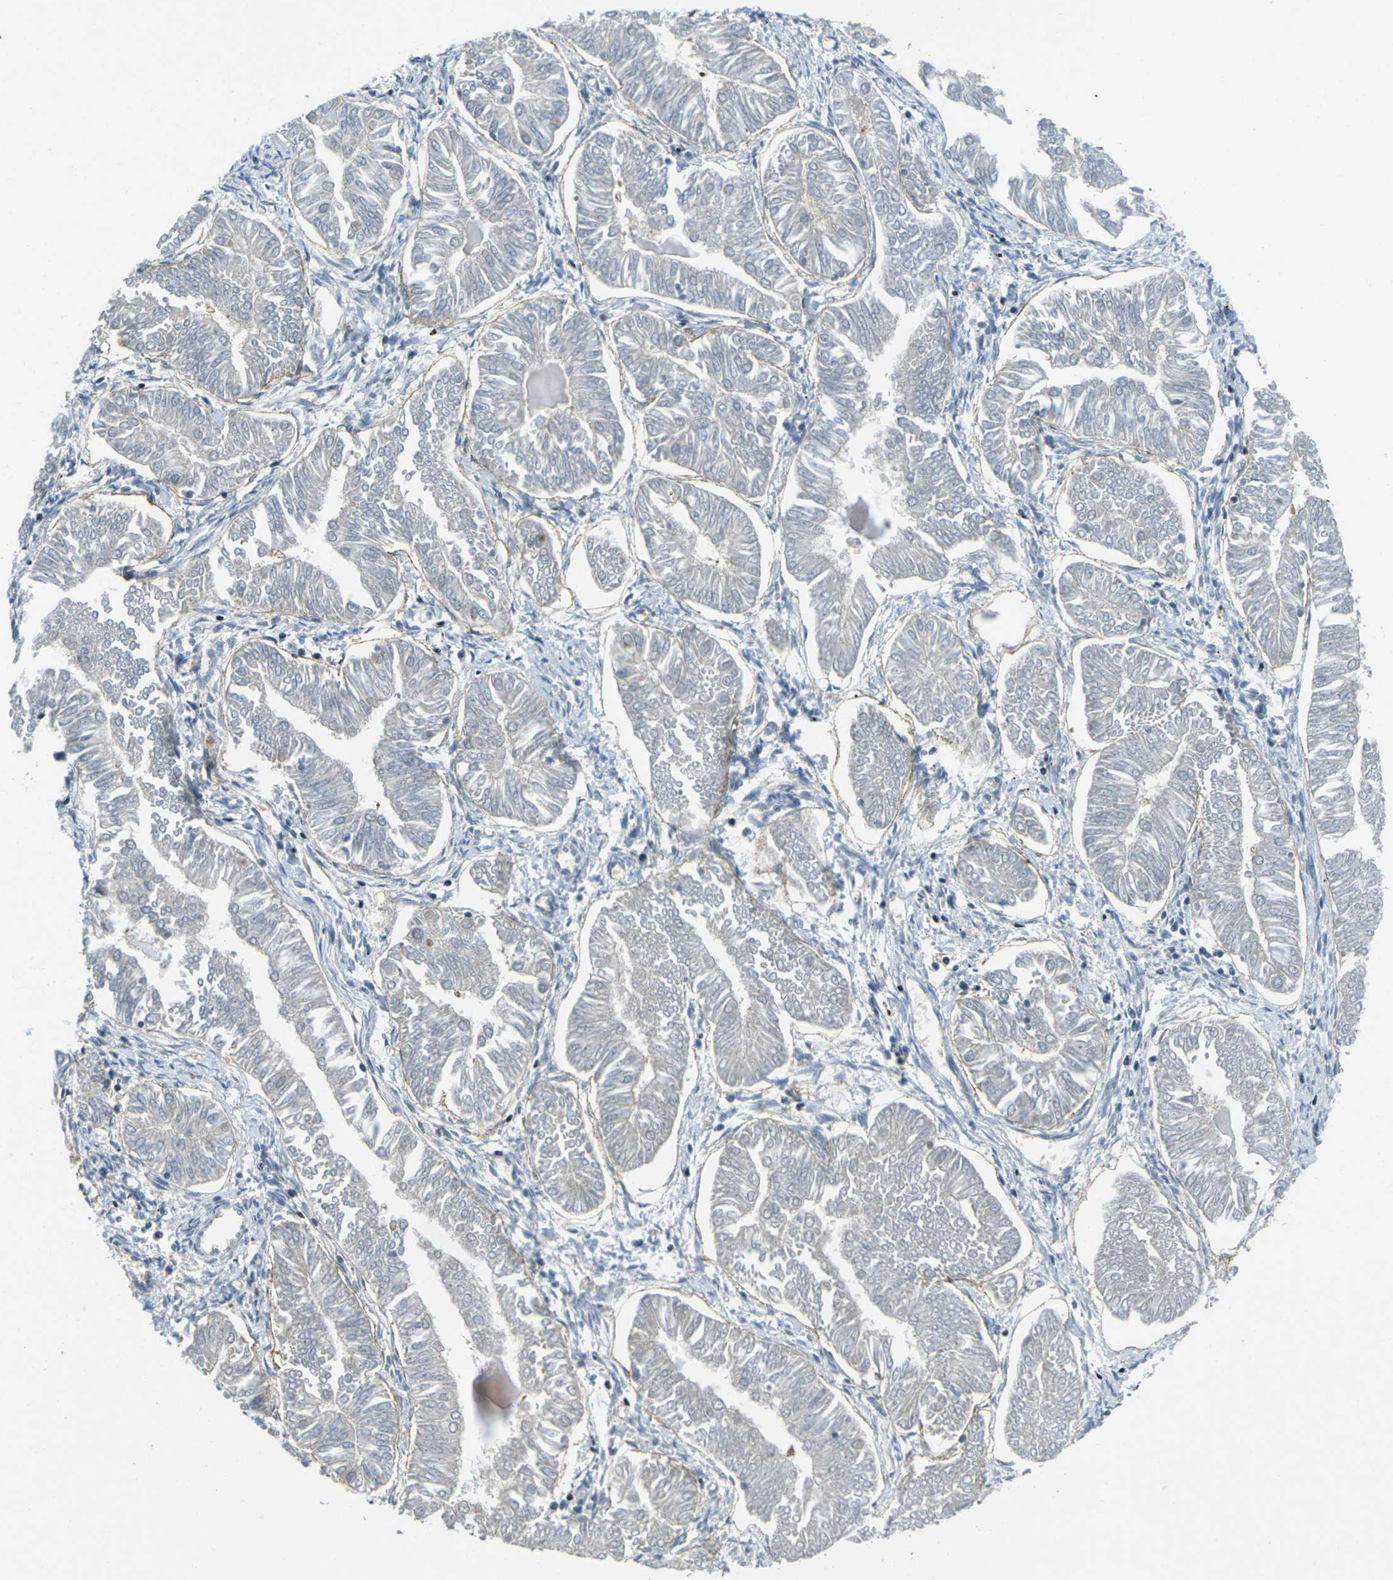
{"staining": {"intensity": "moderate", "quantity": "<25%", "location": "cytoplasmic/membranous"}, "tissue": "endometrial cancer", "cell_type": "Tumor cells", "image_type": "cancer", "snomed": [{"axis": "morphology", "description": "Adenocarcinoma, NOS"}, {"axis": "topography", "description": "Endometrium"}], "caption": "DAB immunohistochemical staining of human endometrial cancer displays moderate cytoplasmic/membranous protein expression in approximately <25% of tumor cells.", "gene": "UBE2S", "patient": {"sex": "female", "age": 53}}